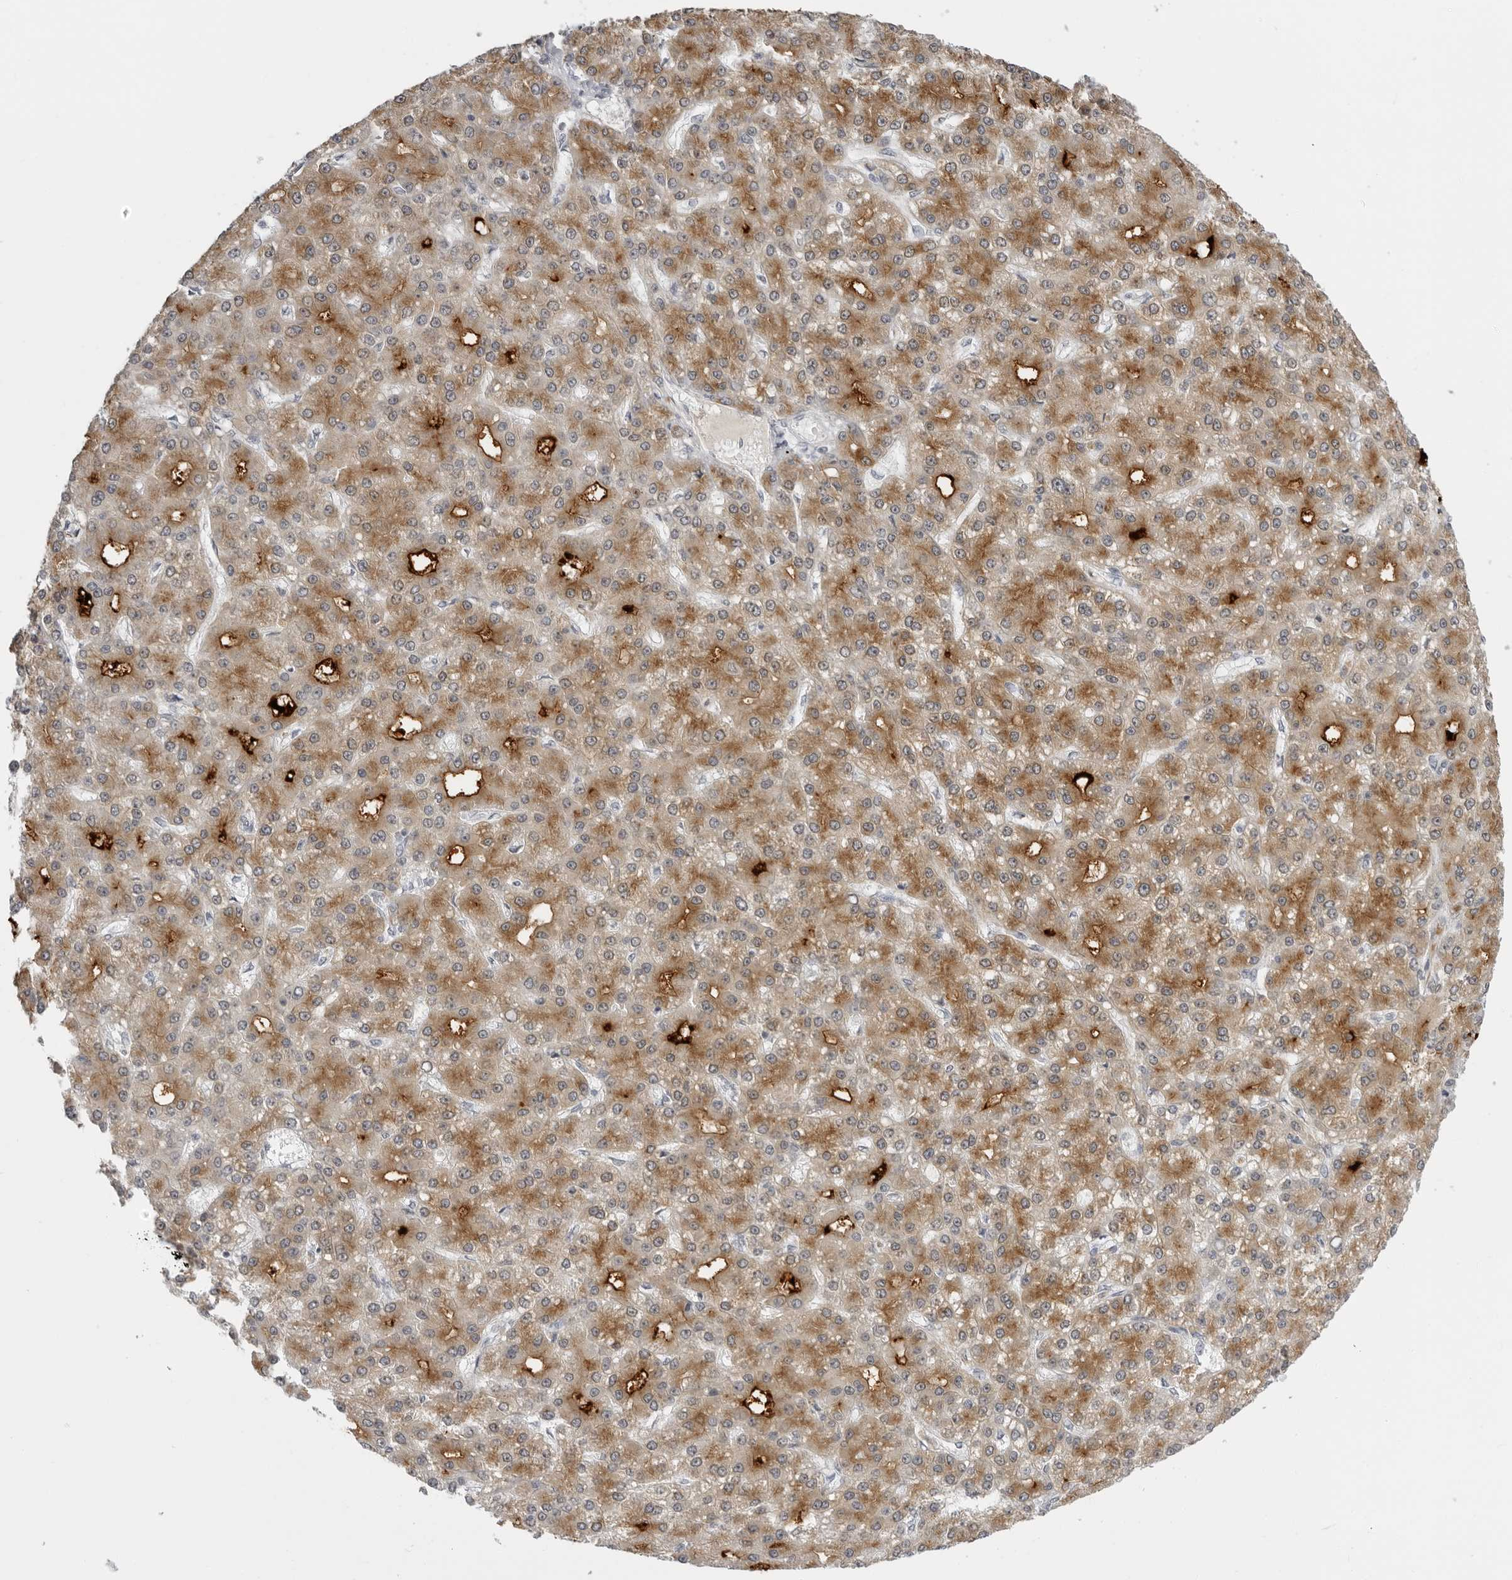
{"staining": {"intensity": "strong", "quantity": ">75%", "location": "cytoplasmic/membranous"}, "tissue": "liver cancer", "cell_type": "Tumor cells", "image_type": "cancer", "snomed": [{"axis": "morphology", "description": "Carcinoma, Hepatocellular, NOS"}, {"axis": "topography", "description": "Liver"}], "caption": "A brown stain highlights strong cytoplasmic/membranous staining of a protein in human liver cancer (hepatocellular carcinoma) tumor cells.", "gene": "SERPINF2", "patient": {"sex": "male", "age": 67}}